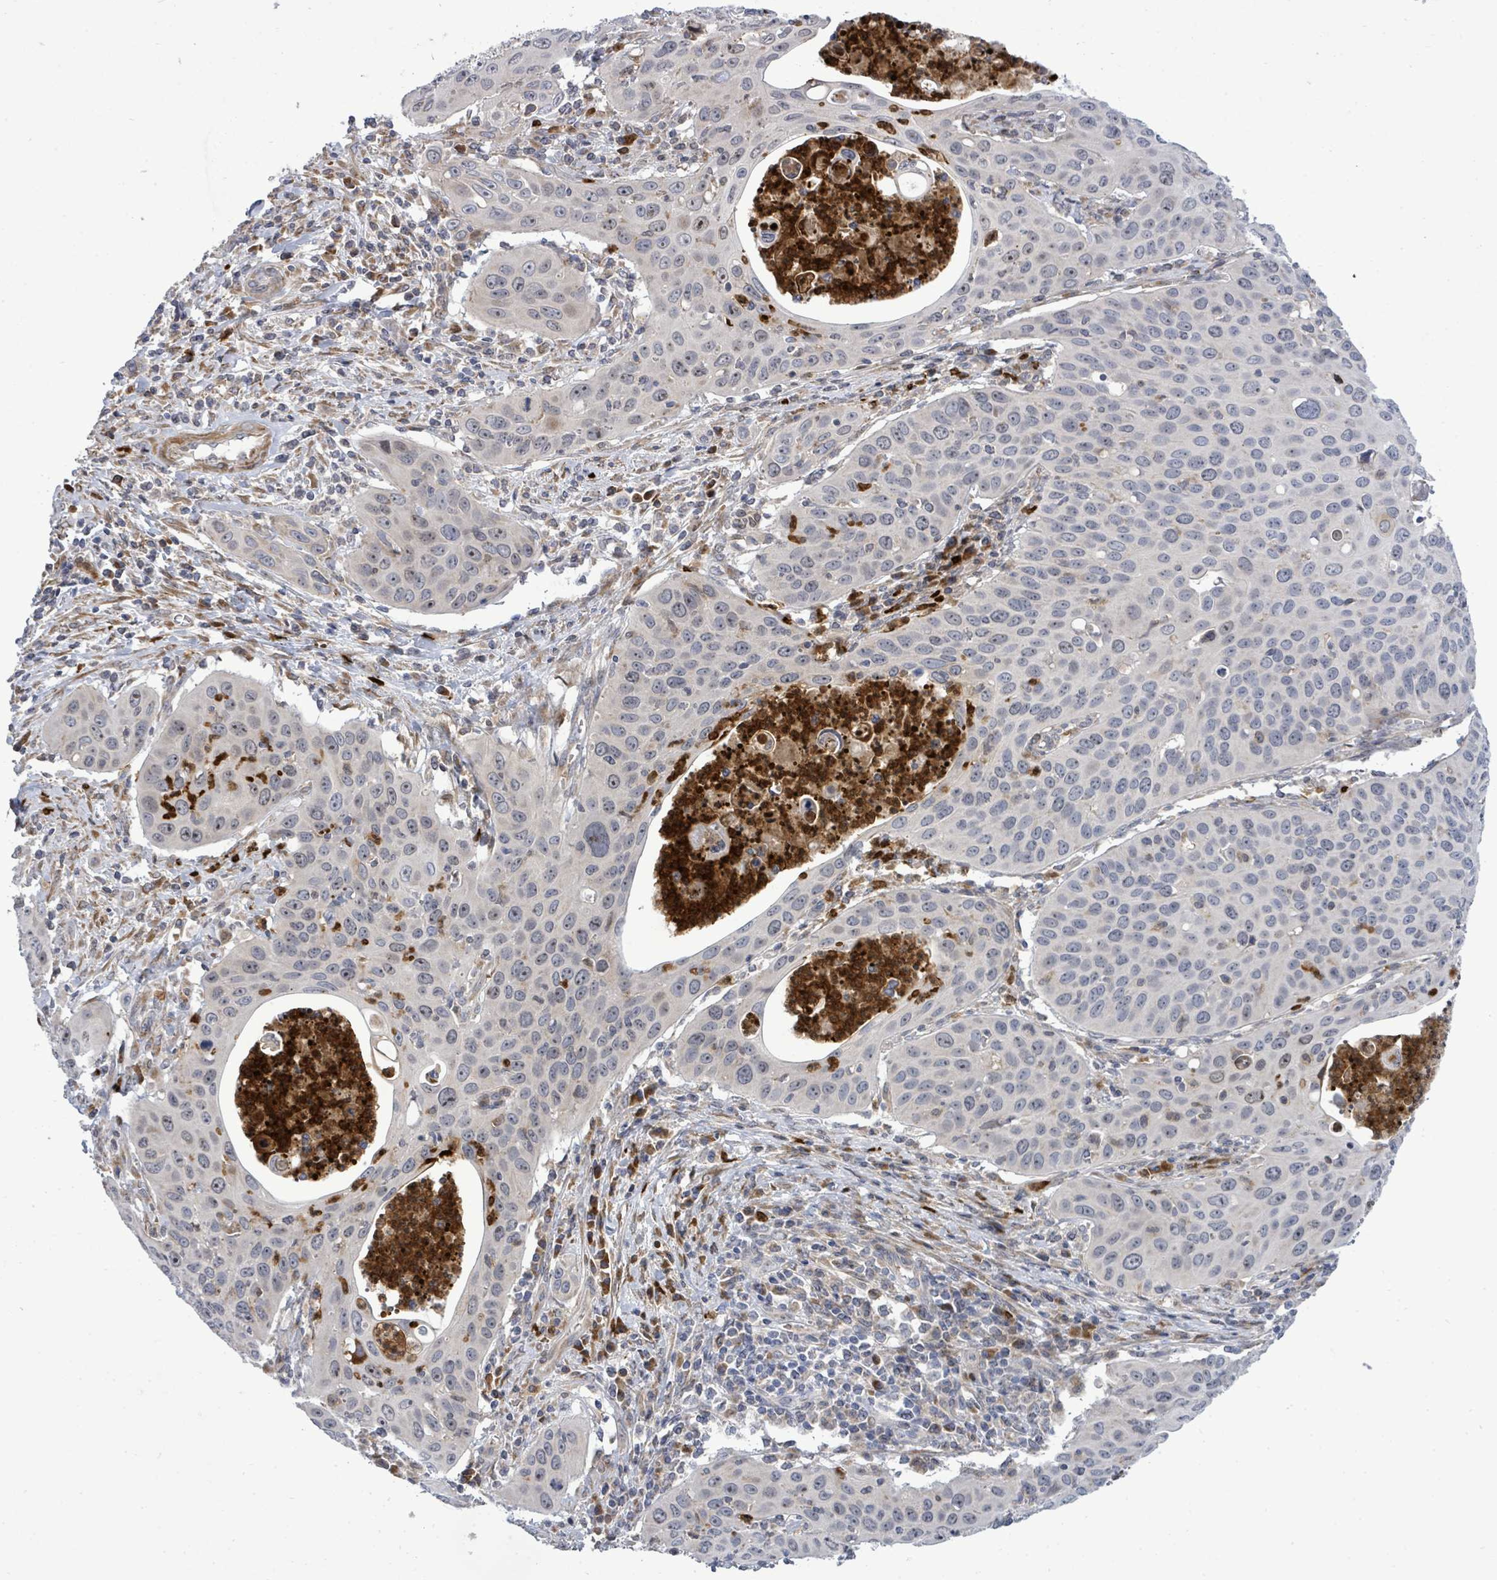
{"staining": {"intensity": "negative", "quantity": "none", "location": "none"}, "tissue": "cervical cancer", "cell_type": "Tumor cells", "image_type": "cancer", "snomed": [{"axis": "morphology", "description": "Squamous cell carcinoma, NOS"}, {"axis": "topography", "description": "Cervix"}], "caption": "The IHC histopathology image has no significant expression in tumor cells of cervical cancer tissue.", "gene": "SAR1A", "patient": {"sex": "female", "age": 36}}